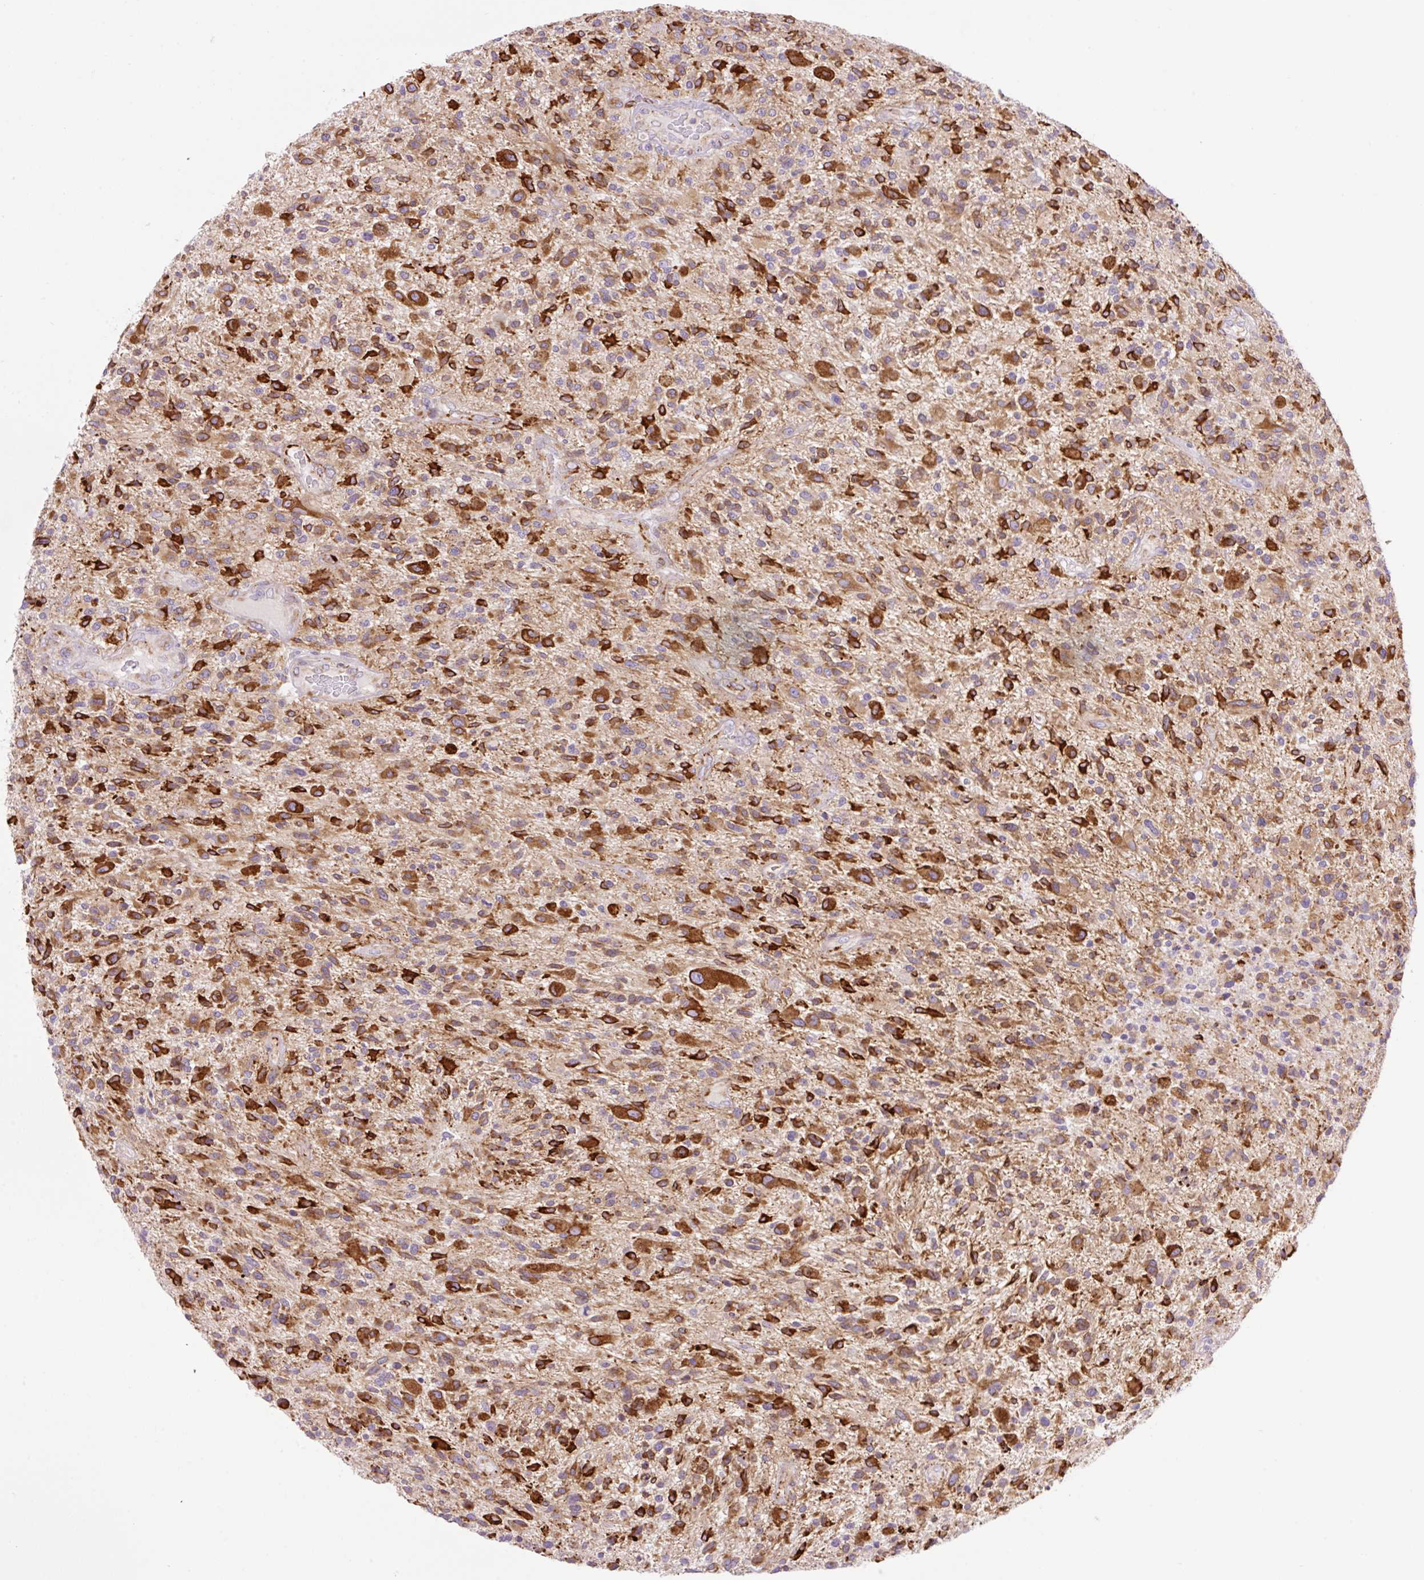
{"staining": {"intensity": "strong", "quantity": ">75%", "location": "cytoplasmic/membranous"}, "tissue": "glioma", "cell_type": "Tumor cells", "image_type": "cancer", "snomed": [{"axis": "morphology", "description": "Glioma, malignant, High grade"}, {"axis": "topography", "description": "Brain"}], "caption": "Immunohistochemical staining of human glioma displays high levels of strong cytoplasmic/membranous protein positivity in about >75% of tumor cells.", "gene": "RAB30", "patient": {"sex": "male", "age": 47}}